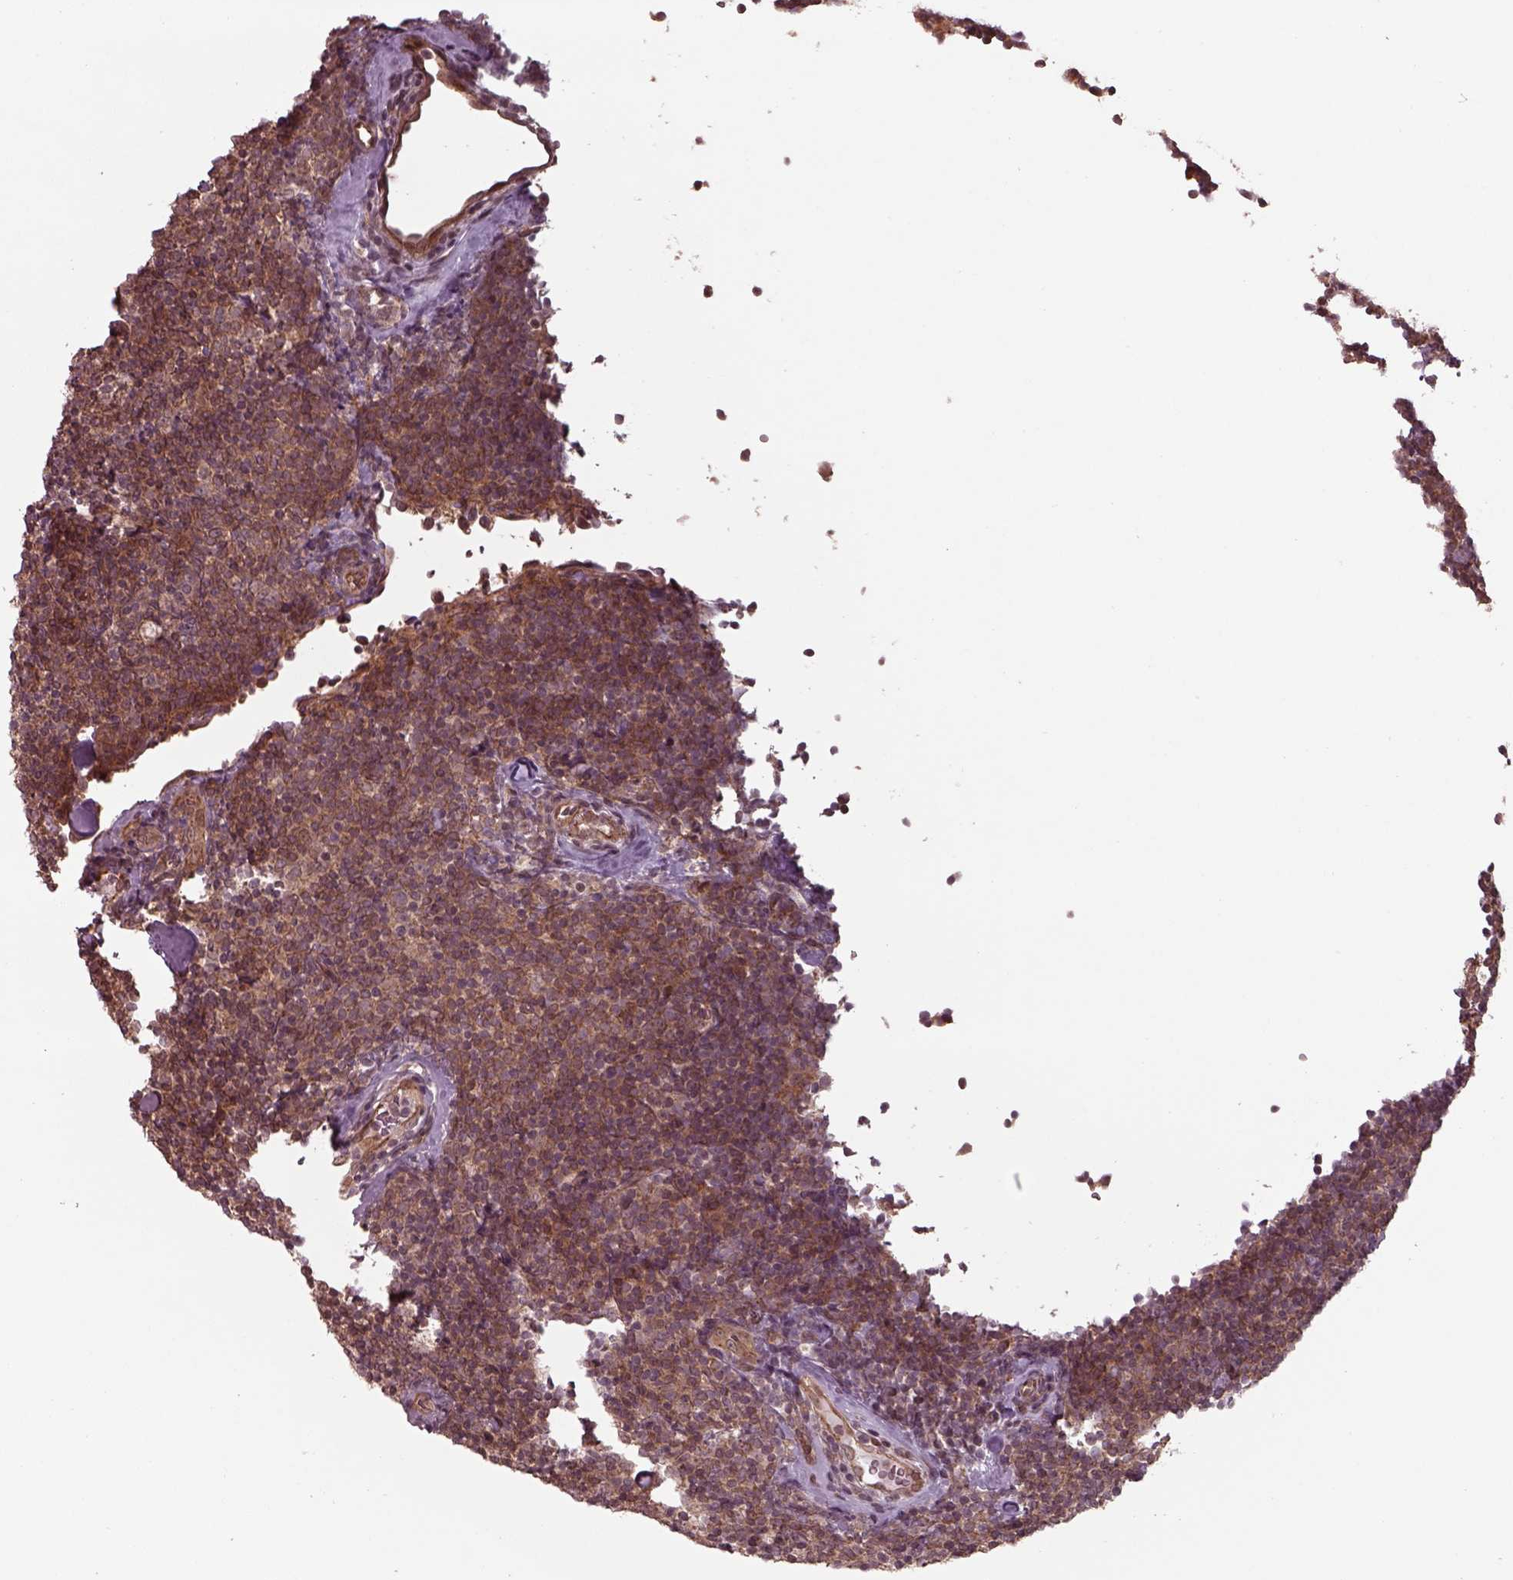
{"staining": {"intensity": "moderate", "quantity": ">75%", "location": "cytoplasmic/membranous"}, "tissue": "lymphoma", "cell_type": "Tumor cells", "image_type": "cancer", "snomed": [{"axis": "morphology", "description": "Malignant lymphoma, non-Hodgkin's type, Low grade"}, {"axis": "topography", "description": "Lymph node"}], "caption": "Immunohistochemistry of malignant lymphoma, non-Hodgkin's type (low-grade) reveals medium levels of moderate cytoplasmic/membranous staining in approximately >75% of tumor cells.", "gene": "CHMP3", "patient": {"sex": "female", "age": 56}}